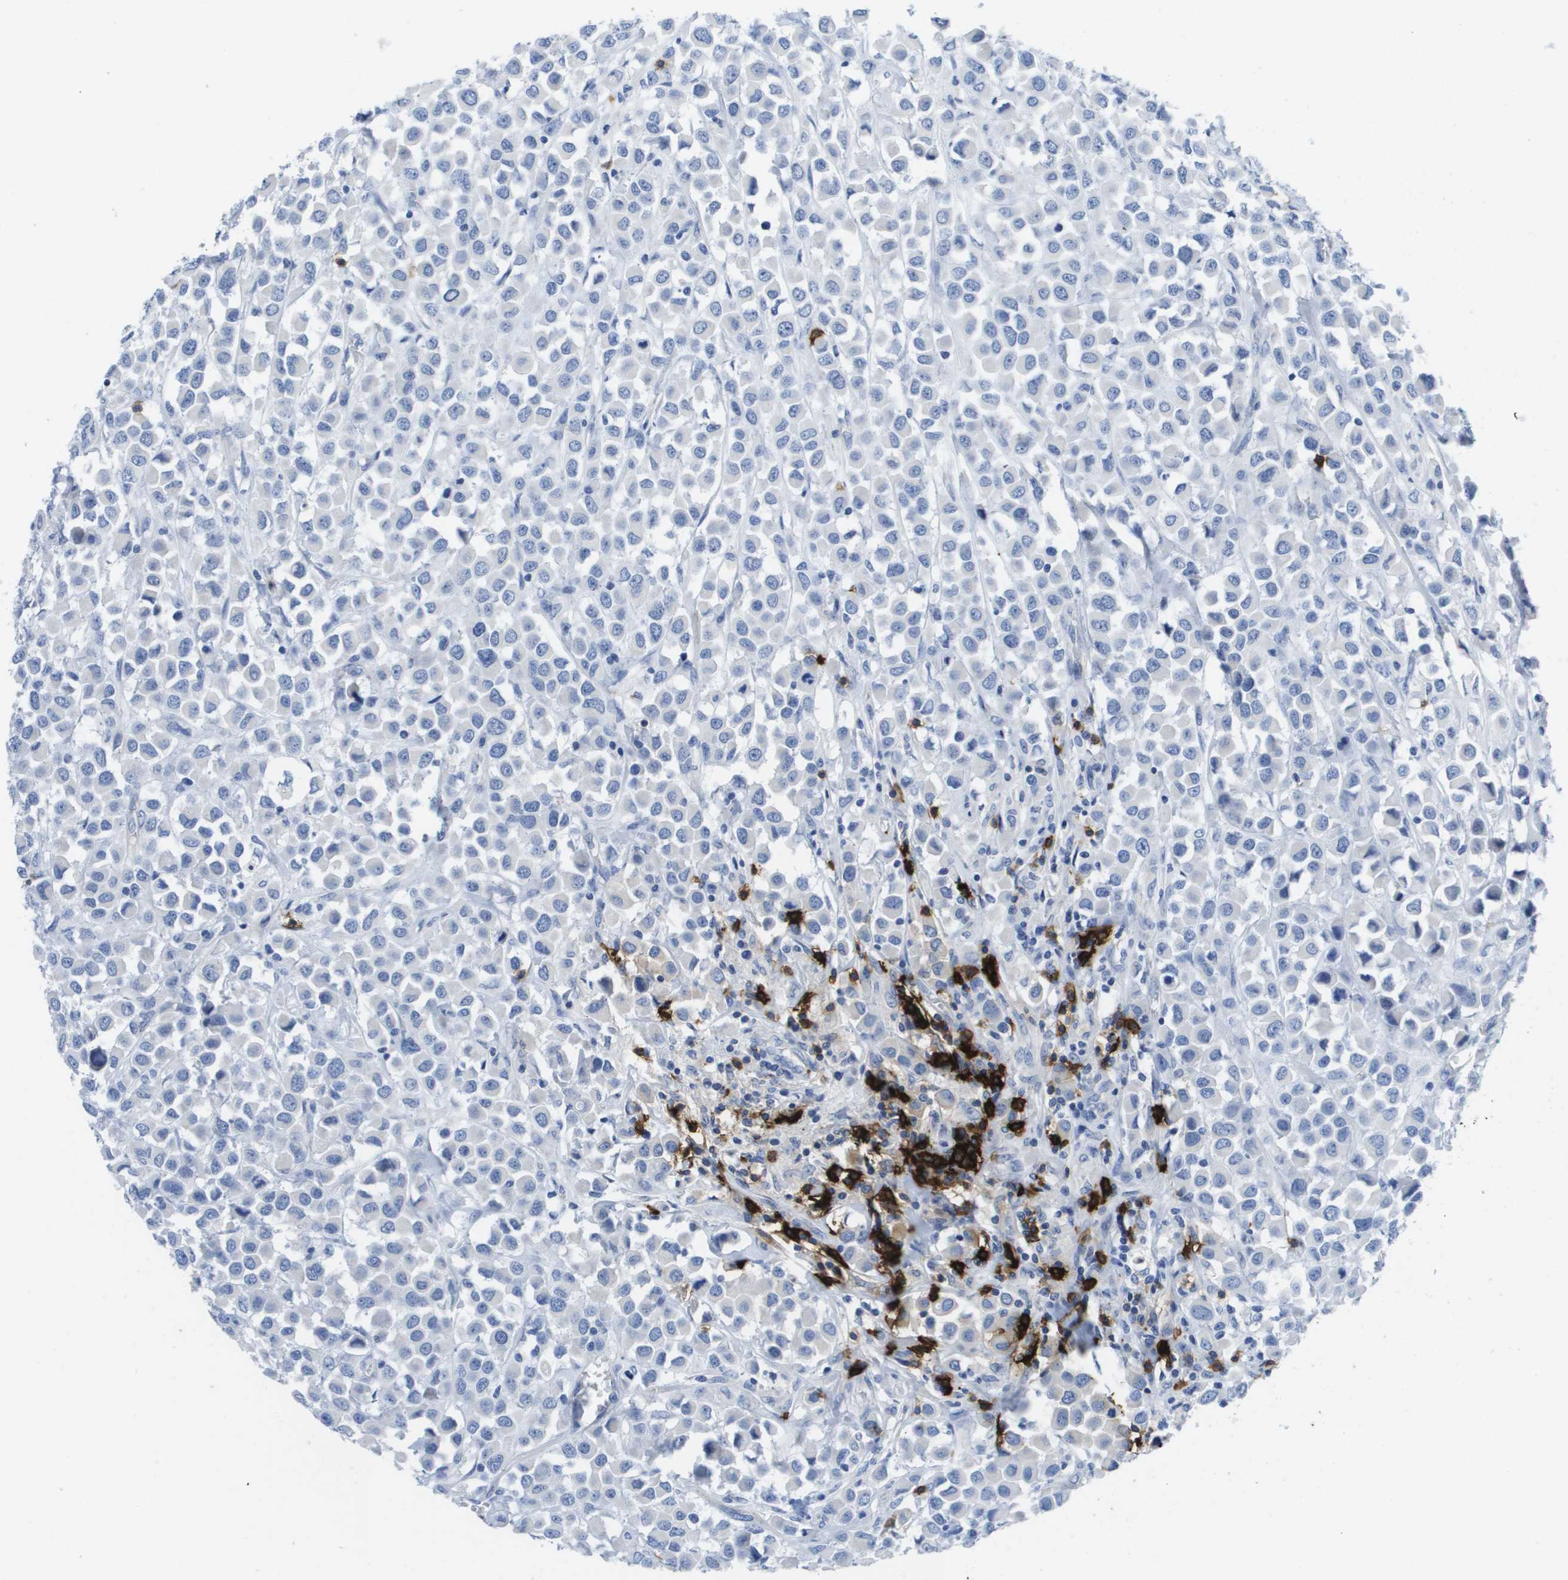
{"staining": {"intensity": "negative", "quantity": "none", "location": "none"}, "tissue": "breast cancer", "cell_type": "Tumor cells", "image_type": "cancer", "snomed": [{"axis": "morphology", "description": "Duct carcinoma"}, {"axis": "topography", "description": "Breast"}], "caption": "DAB (3,3'-diaminobenzidine) immunohistochemical staining of human breast cancer (intraductal carcinoma) displays no significant expression in tumor cells.", "gene": "MS4A1", "patient": {"sex": "female", "age": 61}}